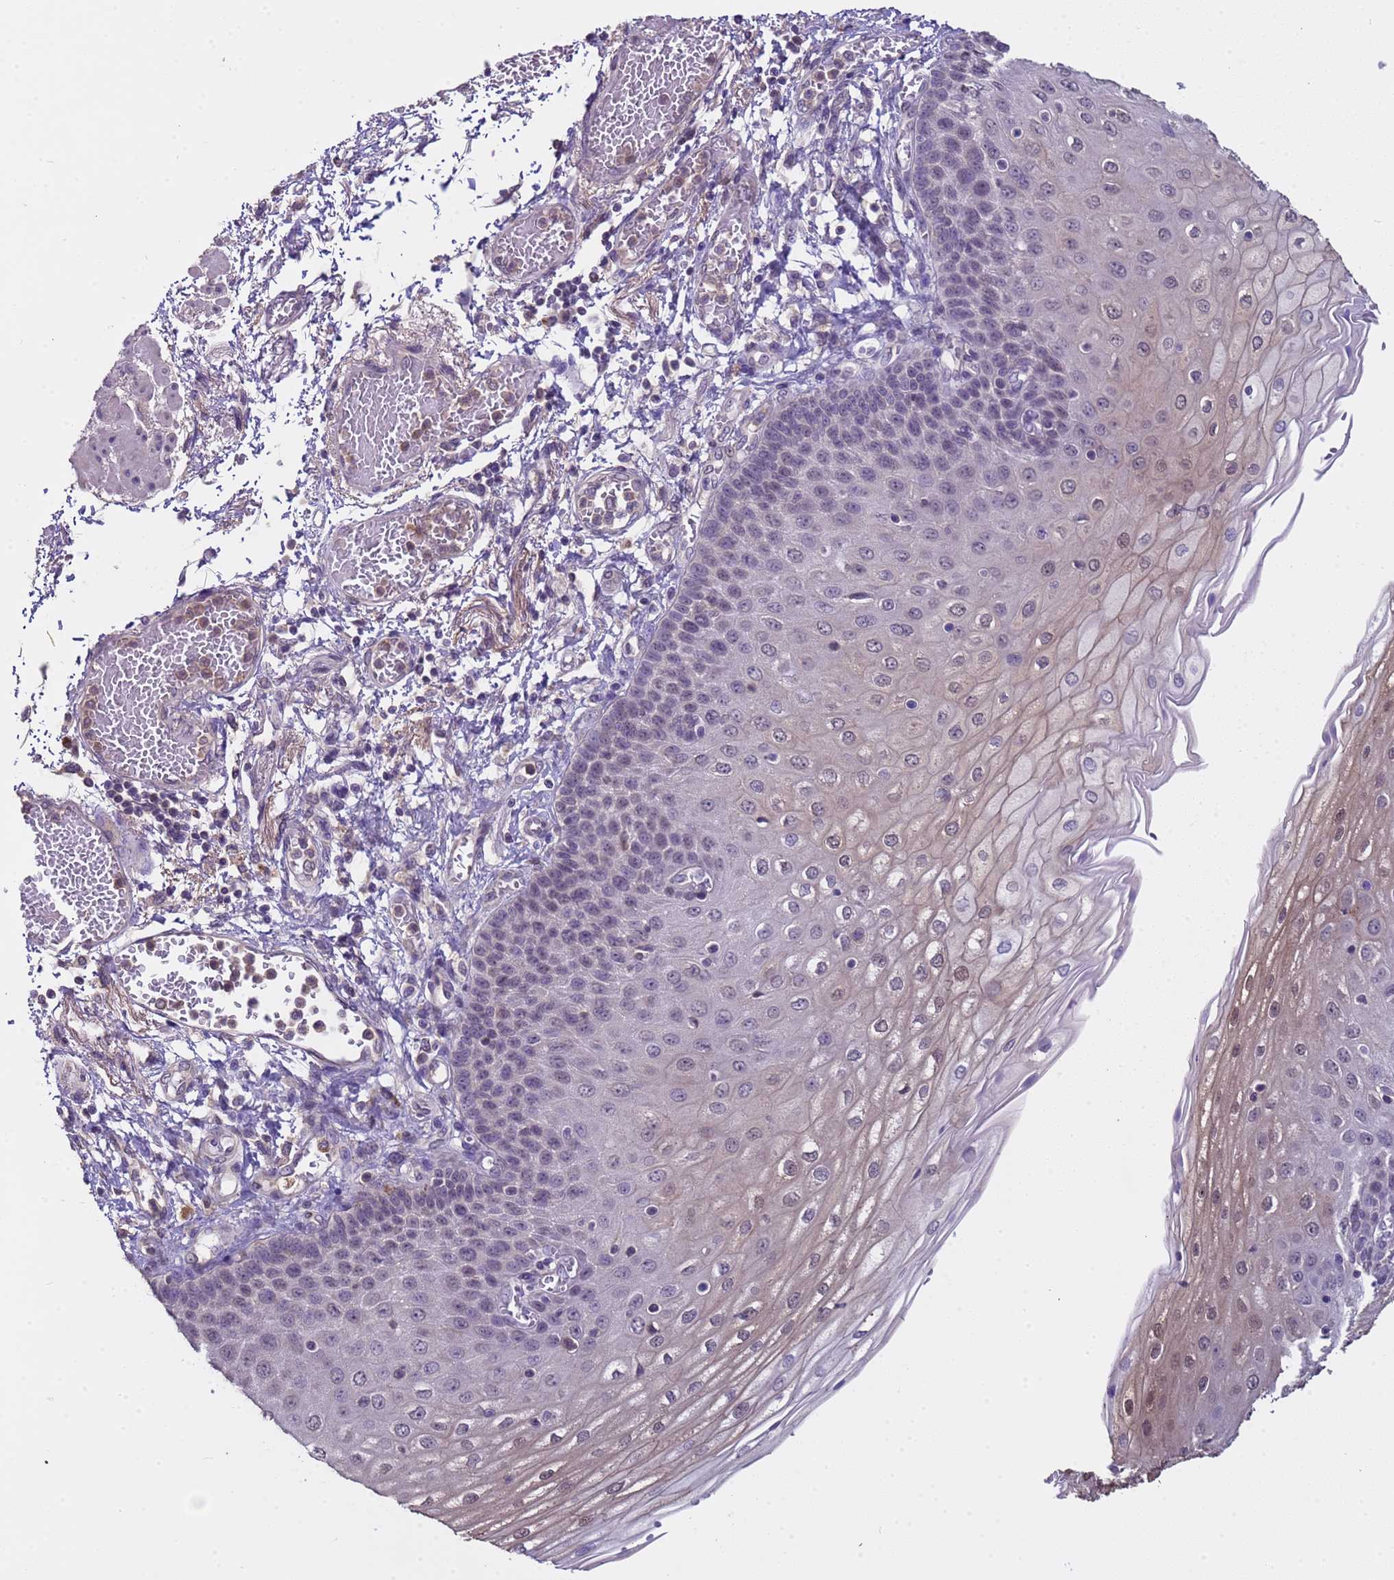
{"staining": {"intensity": "weak", "quantity": "<25%", "location": "cytoplasmic/membranous,nuclear"}, "tissue": "esophagus", "cell_type": "Squamous epithelial cells", "image_type": "normal", "snomed": [{"axis": "morphology", "description": "Normal tissue, NOS"}, {"axis": "topography", "description": "Esophagus"}], "caption": "Immunohistochemistry (IHC) of normal human esophagus reveals no positivity in squamous epithelial cells. (Stains: DAB immunohistochemistry (IHC) with hematoxylin counter stain, Microscopy: brightfield microscopy at high magnification).", "gene": "ZNF248", "patient": {"sex": "male", "age": 81}}